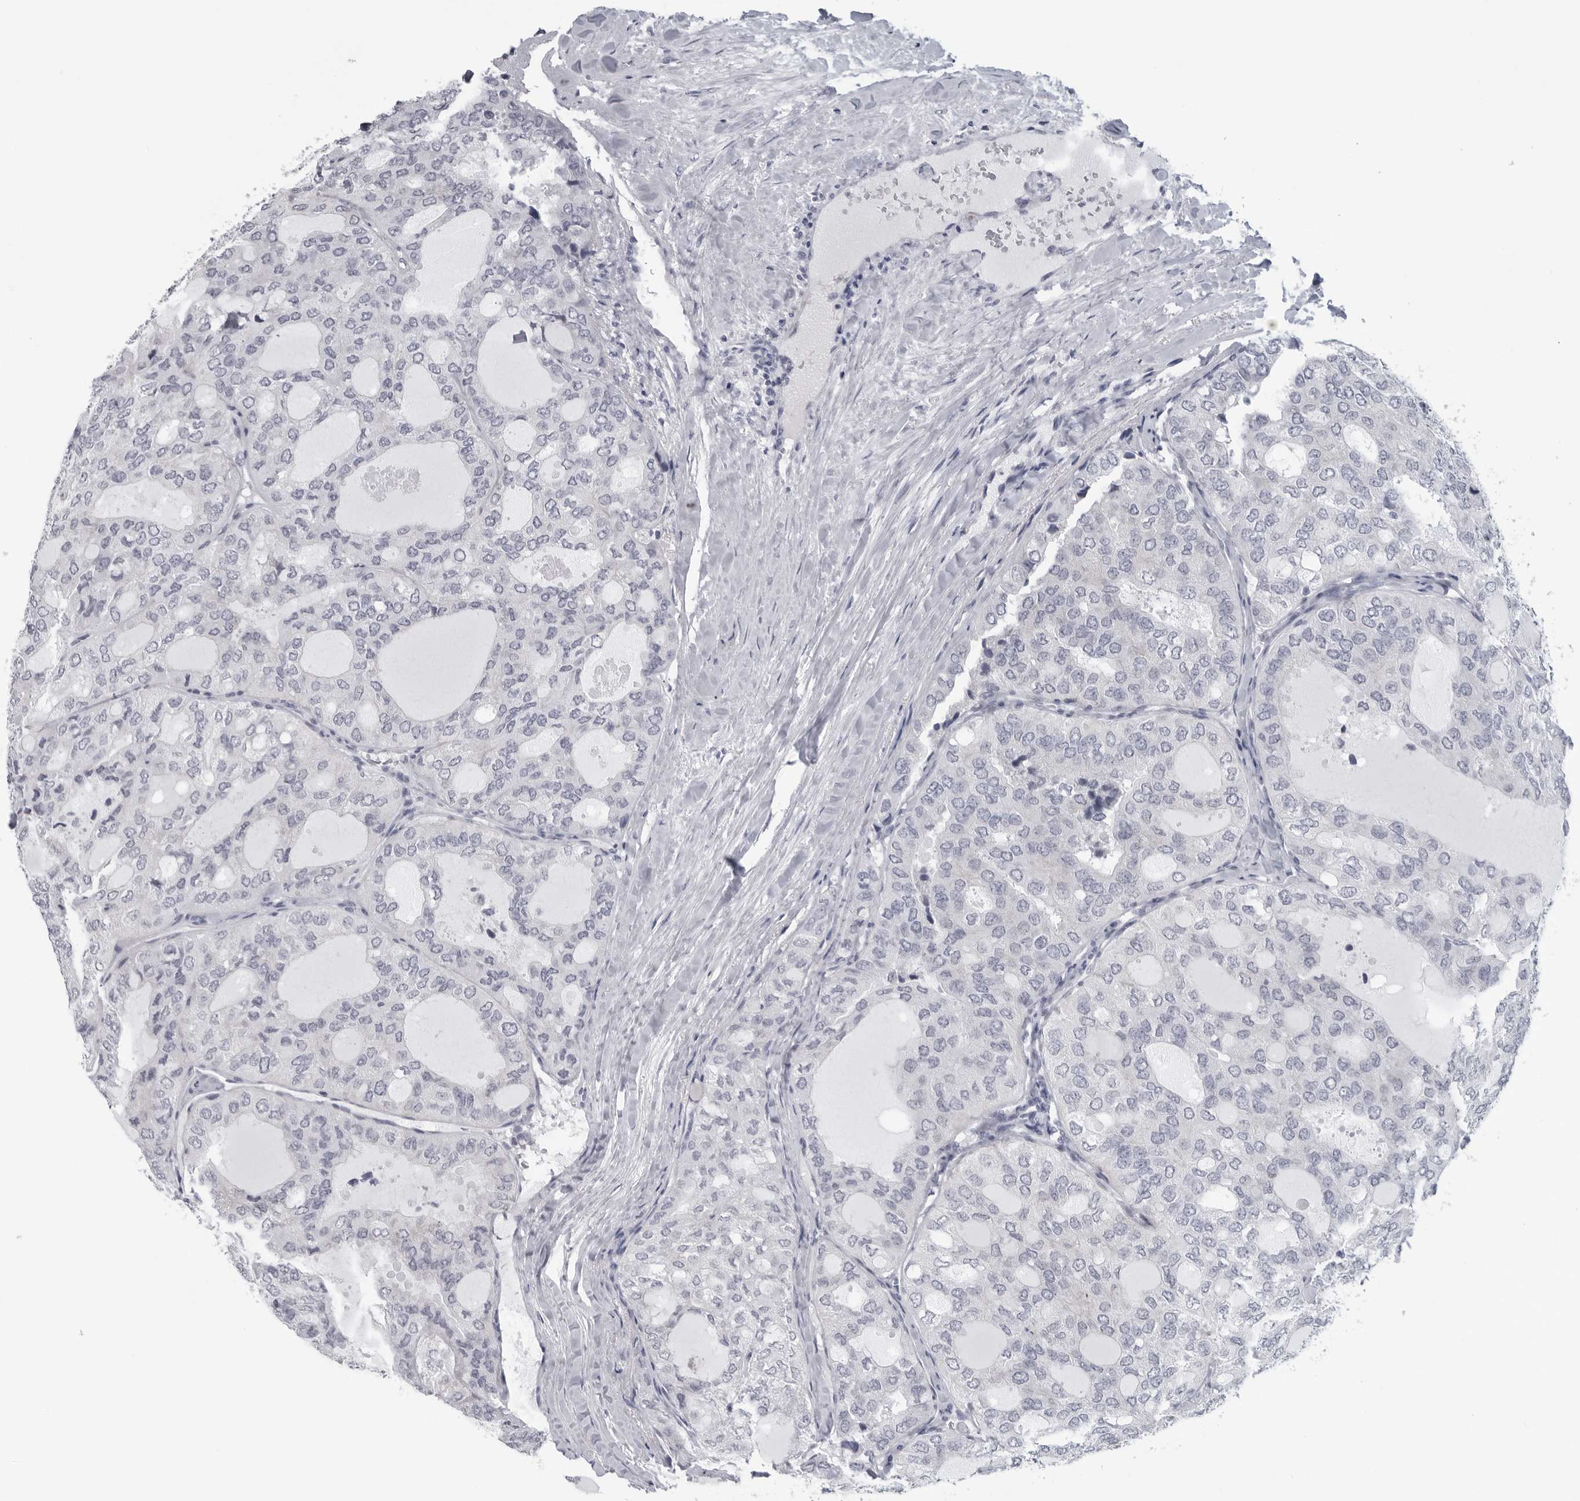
{"staining": {"intensity": "negative", "quantity": "none", "location": "none"}, "tissue": "thyroid cancer", "cell_type": "Tumor cells", "image_type": "cancer", "snomed": [{"axis": "morphology", "description": "Follicular adenoma carcinoma, NOS"}, {"axis": "topography", "description": "Thyroid gland"}], "caption": "Protein analysis of thyroid follicular adenoma carcinoma shows no significant expression in tumor cells.", "gene": "OPLAH", "patient": {"sex": "male", "age": 75}}